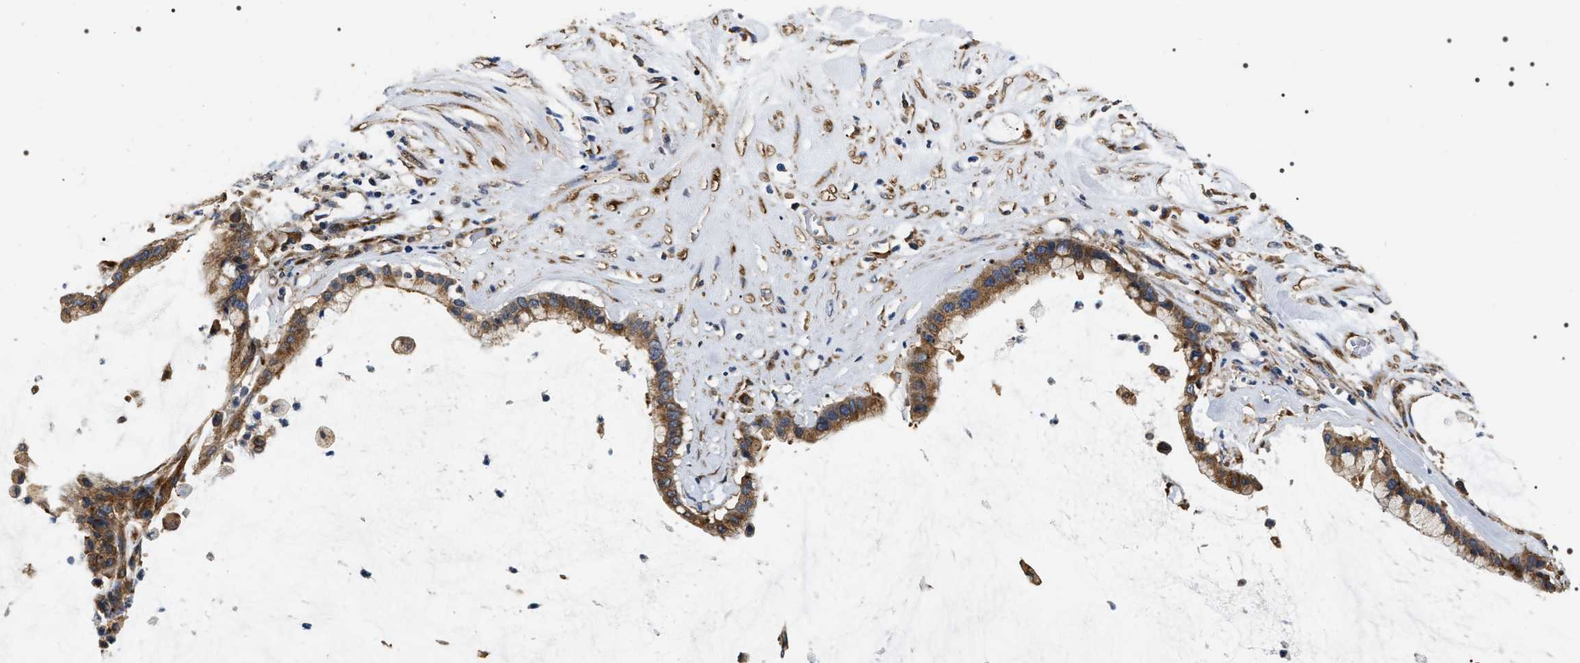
{"staining": {"intensity": "moderate", "quantity": ">75%", "location": "cytoplasmic/membranous"}, "tissue": "pancreatic cancer", "cell_type": "Tumor cells", "image_type": "cancer", "snomed": [{"axis": "morphology", "description": "Adenocarcinoma, NOS"}, {"axis": "topography", "description": "Pancreas"}], "caption": "A brown stain highlights moderate cytoplasmic/membranous positivity of a protein in pancreatic adenocarcinoma tumor cells.", "gene": "KTN1", "patient": {"sex": "male", "age": 41}}